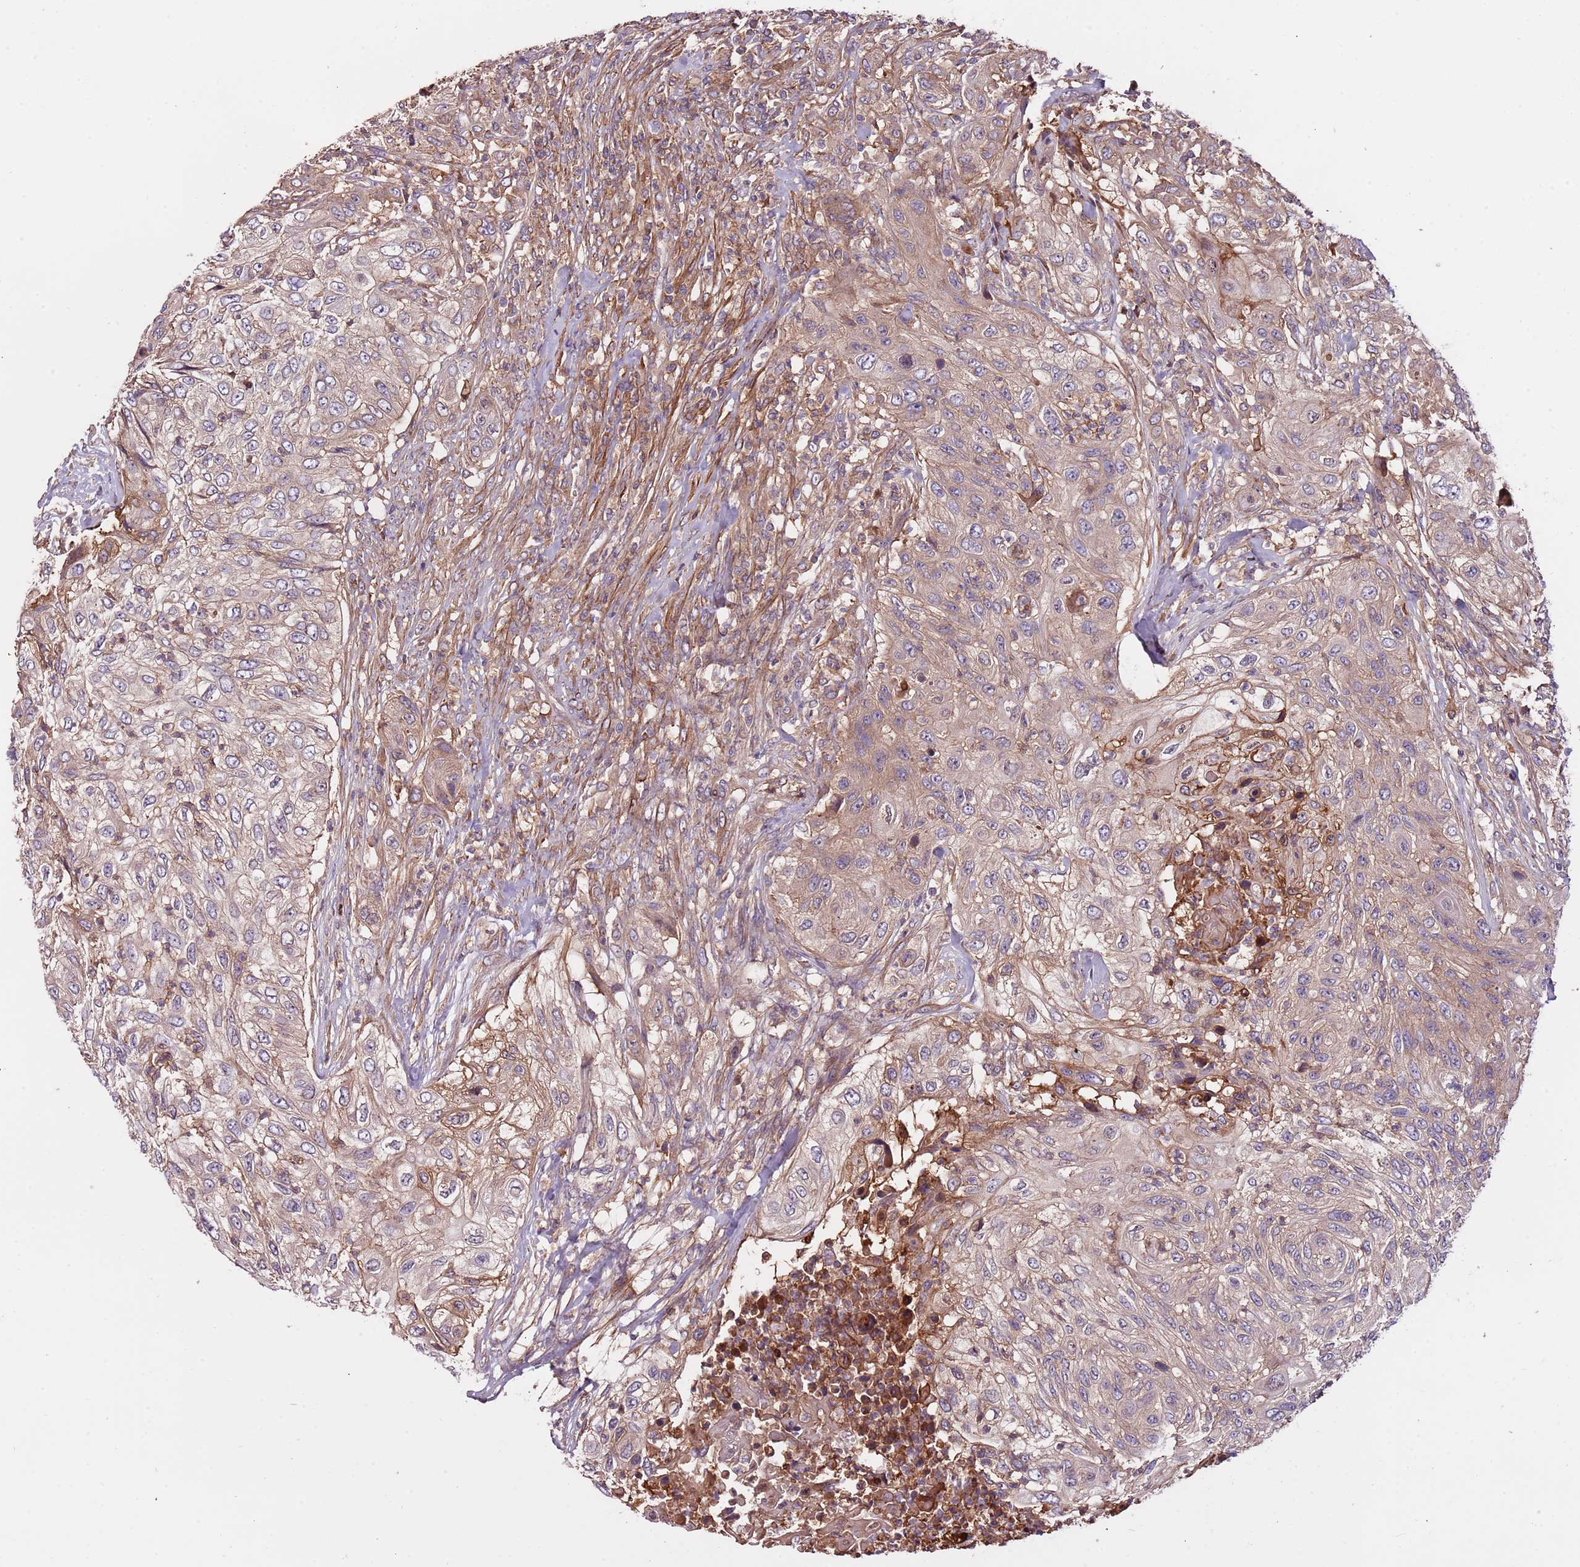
{"staining": {"intensity": "weak", "quantity": "25%-75%", "location": "cytoplasmic/membranous"}, "tissue": "urothelial cancer", "cell_type": "Tumor cells", "image_type": "cancer", "snomed": [{"axis": "morphology", "description": "Urothelial carcinoma, High grade"}, {"axis": "topography", "description": "Urinary bladder"}], "caption": "IHC (DAB) staining of human urothelial cancer demonstrates weak cytoplasmic/membranous protein staining in approximately 25%-75% of tumor cells.", "gene": "DENR", "patient": {"sex": "female", "age": 60}}